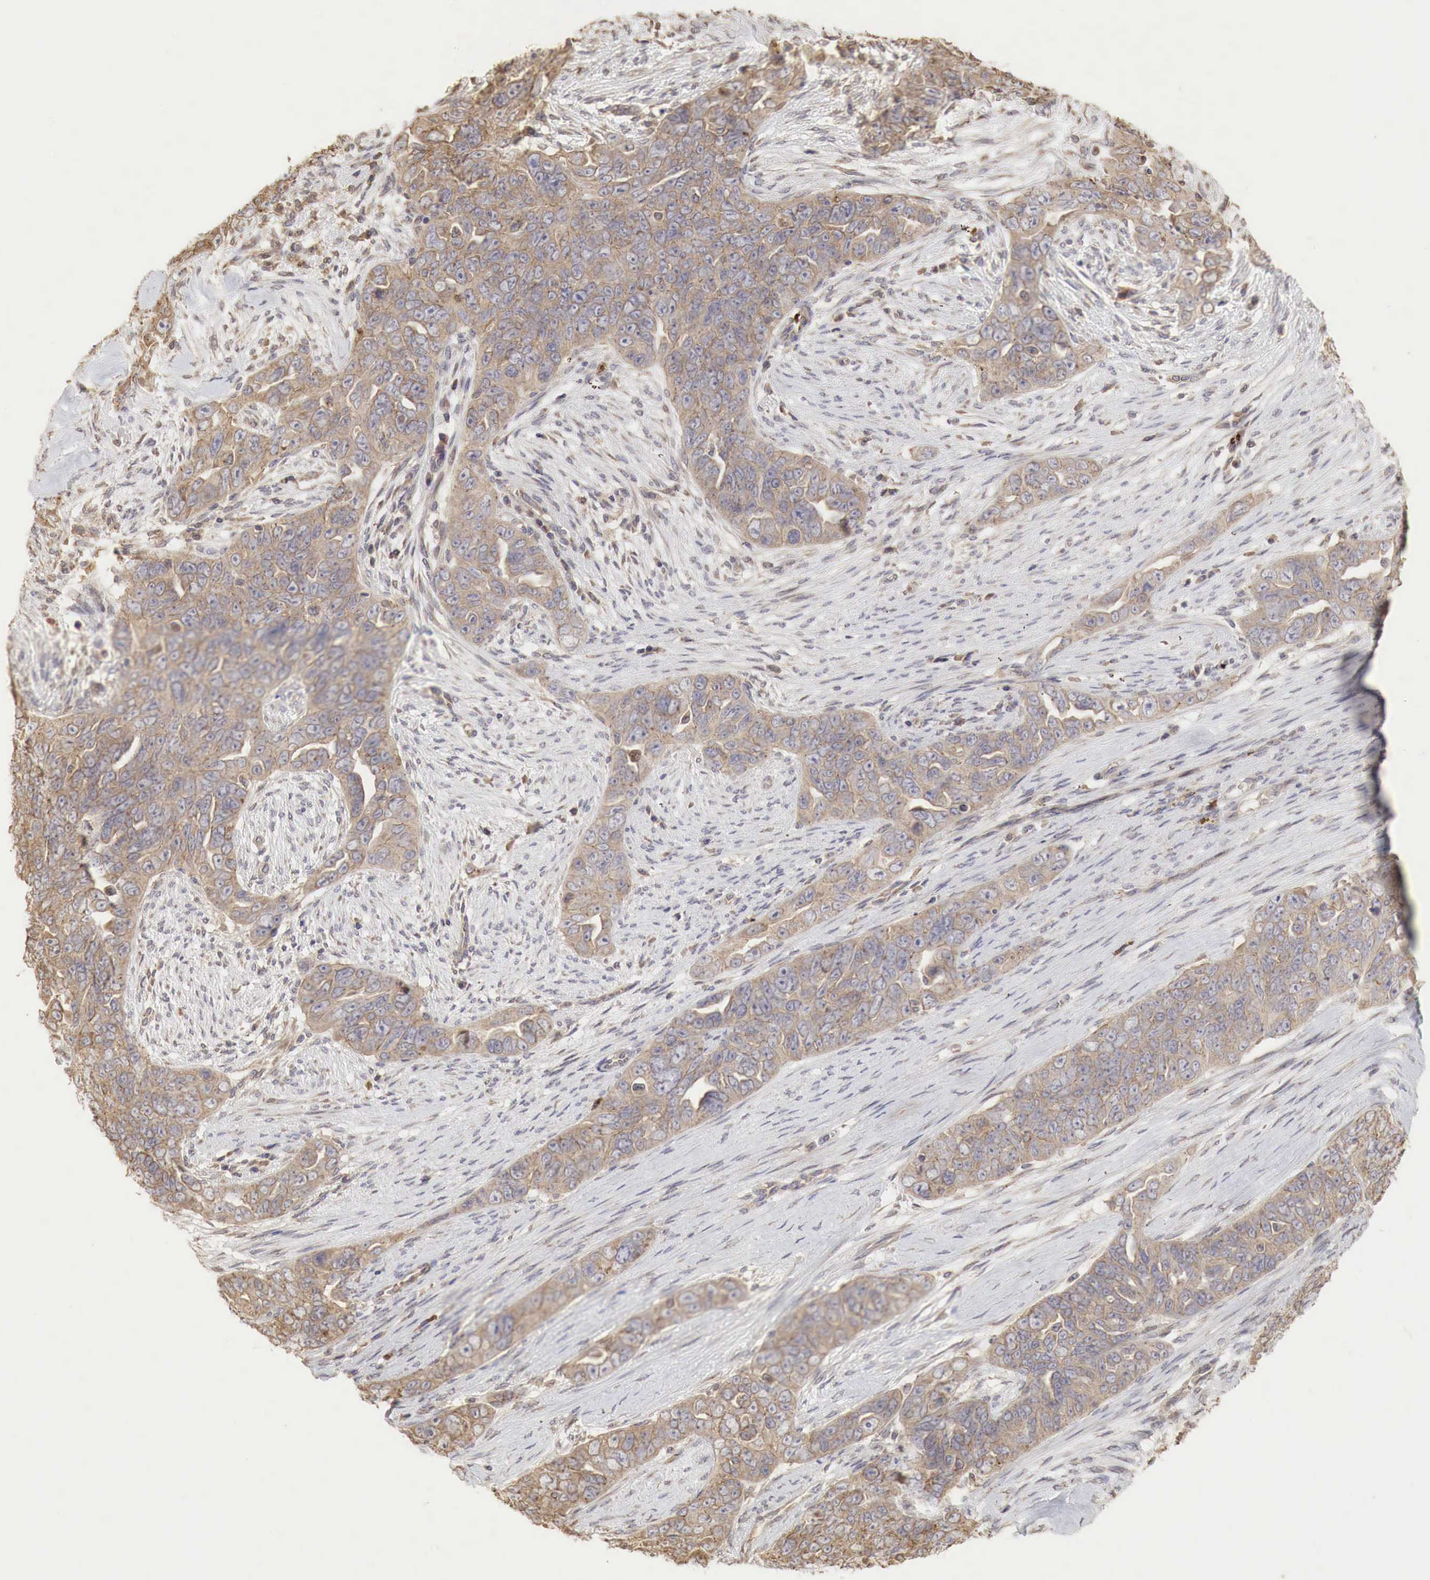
{"staining": {"intensity": "weak", "quantity": ">75%", "location": "cytoplasmic/membranous"}, "tissue": "ovarian cancer", "cell_type": "Tumor cells", "image_type": "cancer", "snomed": [{"axis": "morphology", "description": "Cystadenocarcinoma, serous, NOS"}, {"axis": "topography", "description": "Ovary"}], "caption": "Tumor cells show weak cytoplasmic/membranous staining in approximately >75% of cells in ovarian serous cystadenocarcinoma.", "gene": "PABPC5", "patient": {"sex": "female", "age": 63}}